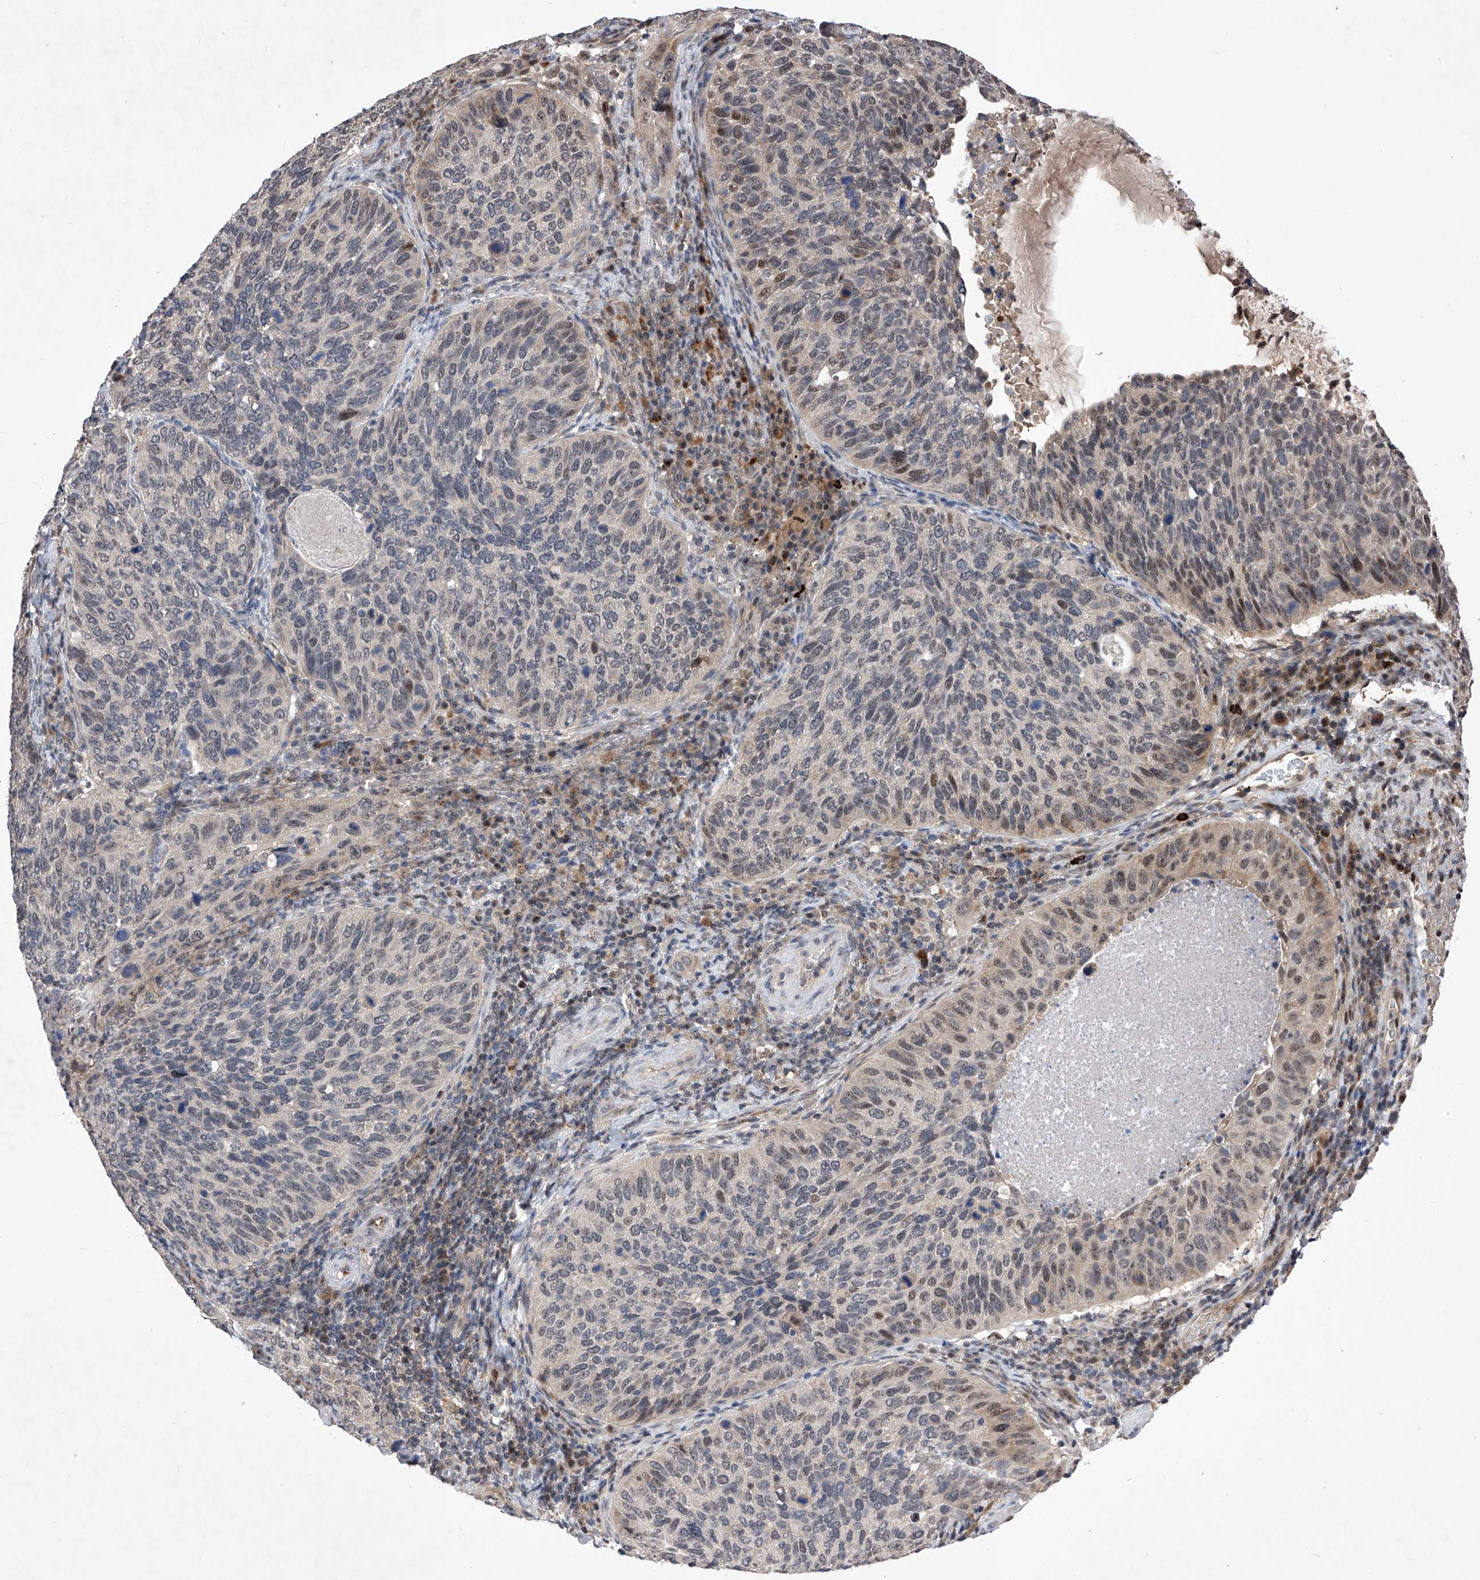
{"staining": {"intensity": "moderate", "quantity": "<25%", "location": "cytoplasmic/membranous,nuclear"}, "tissue": "cervical cancer", "cell_type": "Tumor cells", "image_type": "cancer", "snomed": [{"axis": "morphology", "description": "Squamous cell carcinoma, NOS"}, {"axis": "topography", "description": "Cervix"}], "caption": "There is low levels of moderate cytoplasmic/membranous and nuclear positivity in tumor cells of cervical squamous cell carcinoma, as demonstrated by immunohistochemical staining (brown color).", "gene": "LGR4", "patient": {"sex": "female", "age": 38}}